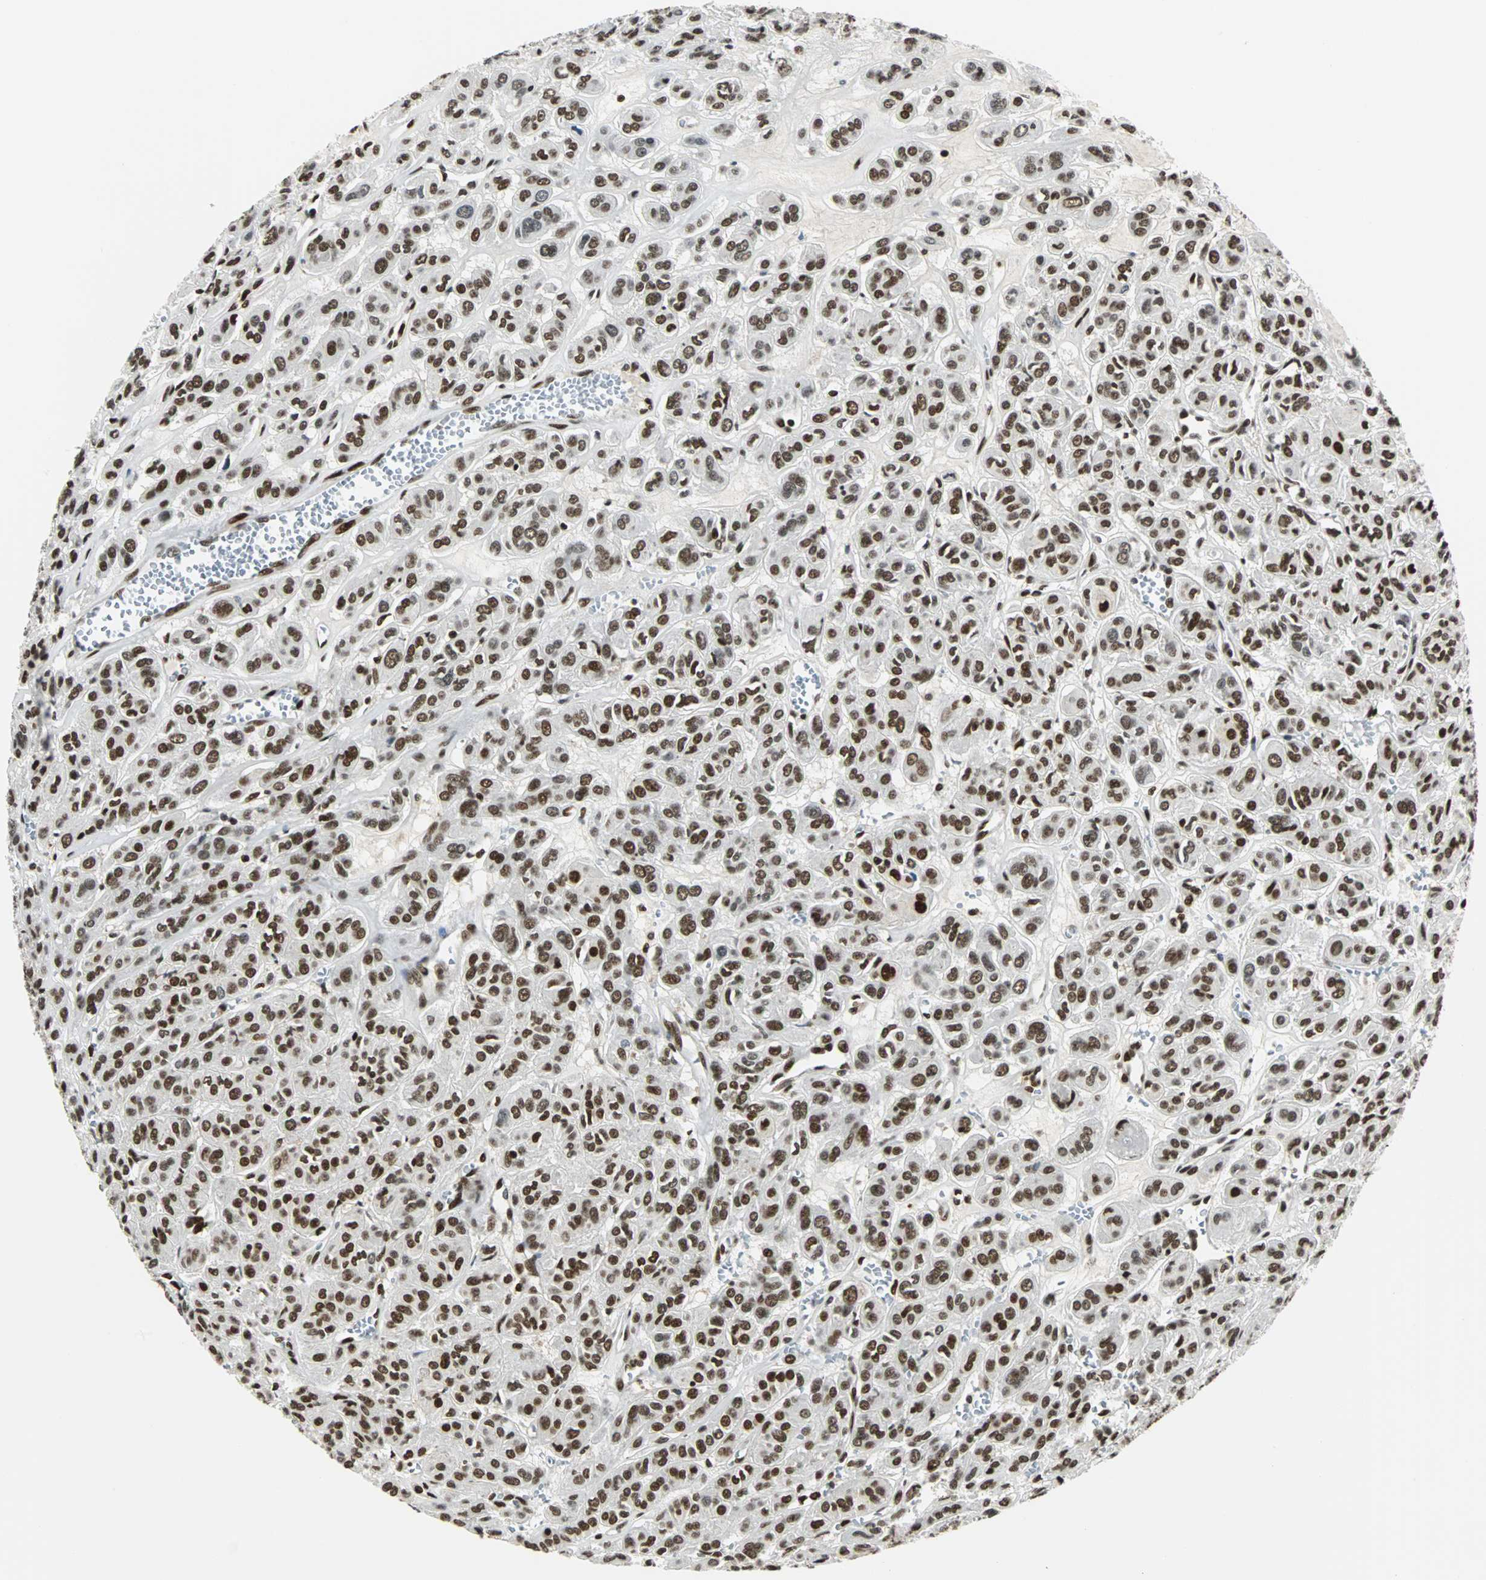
{"staining": {"intensity": "strong", "quantity": ">75%", "location": "nuclear"}, "tissue": "thyroid cancer", "cell_type": "Tumor cells", "image_type": "cancer", "snomed": [{"axis": "morphology", "description": "Follicular adenoma carcinoma, NOS"}, {"axis": "topography", "description": "Thyroid gland"}], "caption": "Protein expression analysis of follicular adenoma carcinoma (thyroid) exhibits strong nuclear staining in approximately >75% of tumor cells.", "gene": "XRCC4", "patient": {"sex": "female", "age": 71}}